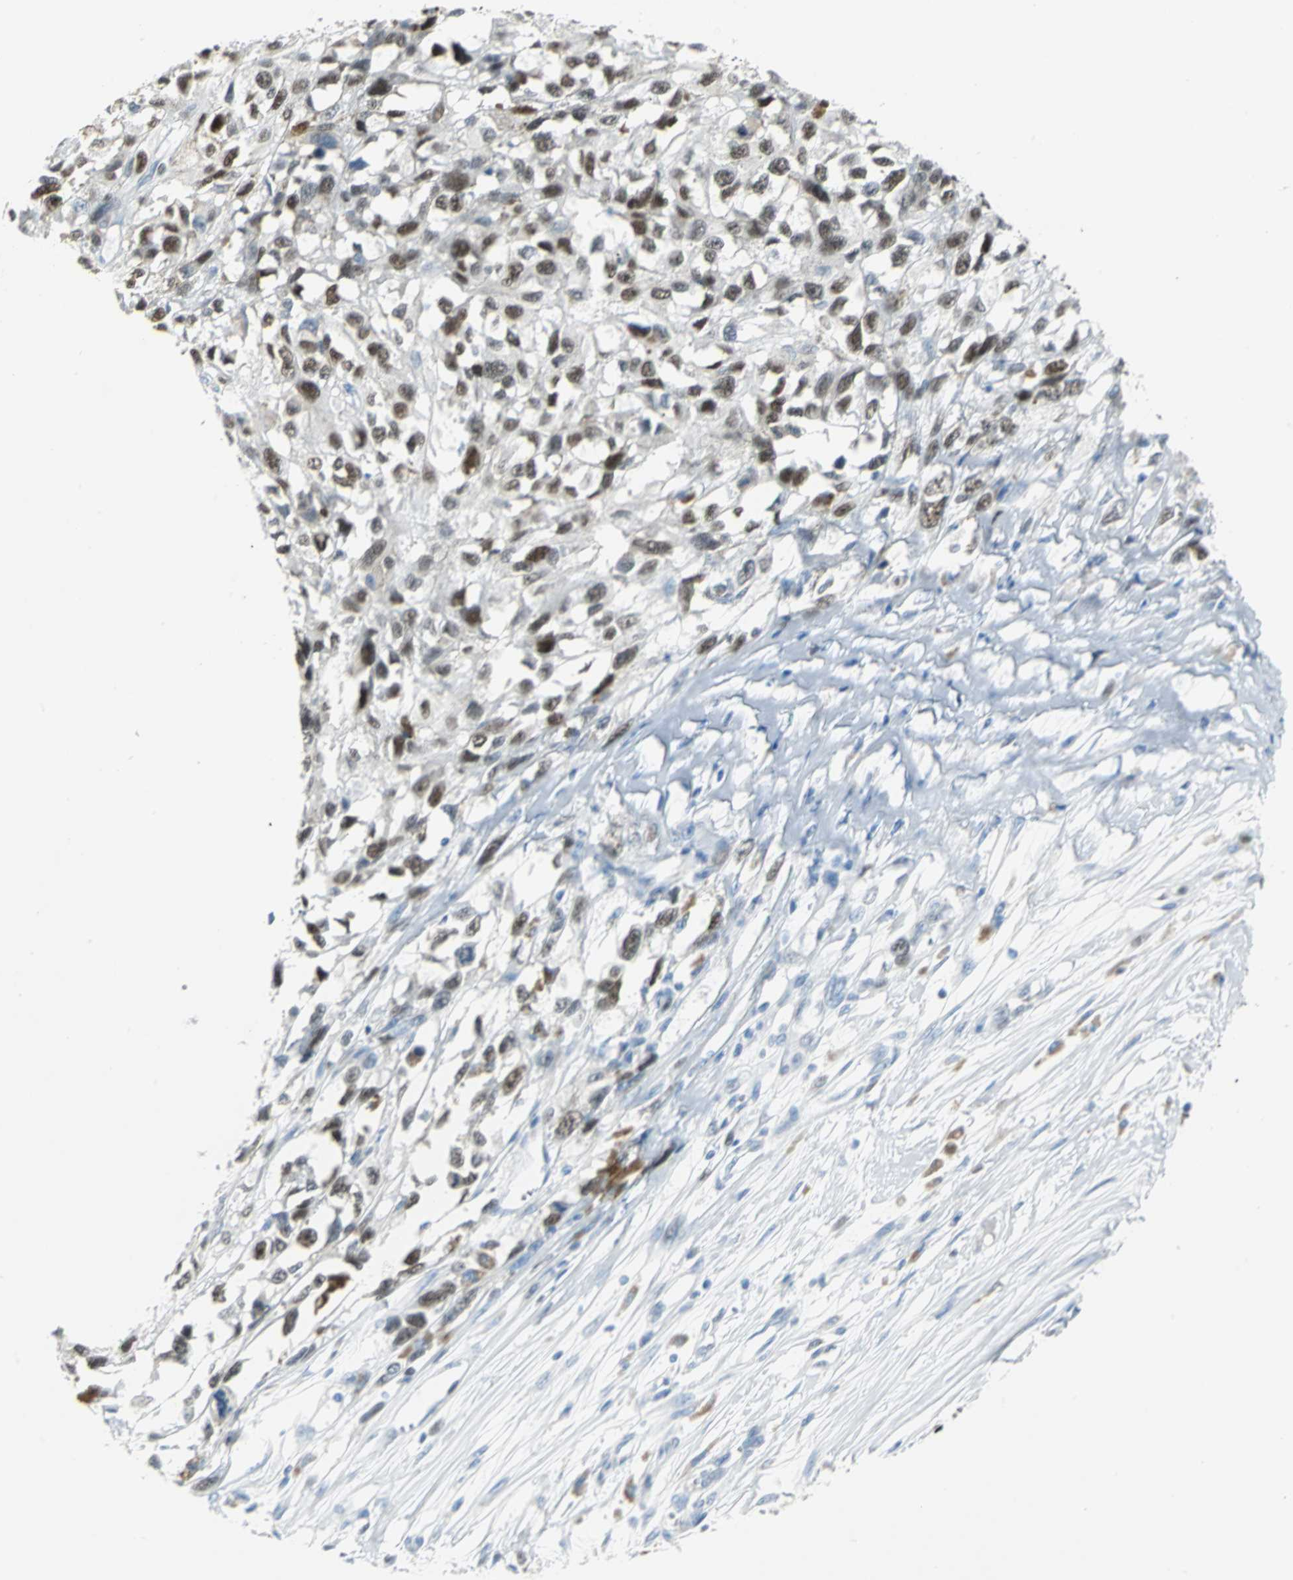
{"staining": {"intensity": "strong", "quantity": ">75%", "location": "nuclear"}, "tissue": "melanoma", "cell_type": "Tumor cells", "image_type": "cancer", "snomed": [{"axis": "morphology", "description": "Malignant melanoma, Metastatic site"}, {"axis": "topography", "description": "Lymph node"}], "caption": "Immunohistochemistry of human melanoma shows high levels of strong nuclear expression in approximately >75% of tumor cells.", "gene": "MCM4", "patient": {"sex": "male", "age": 59}}